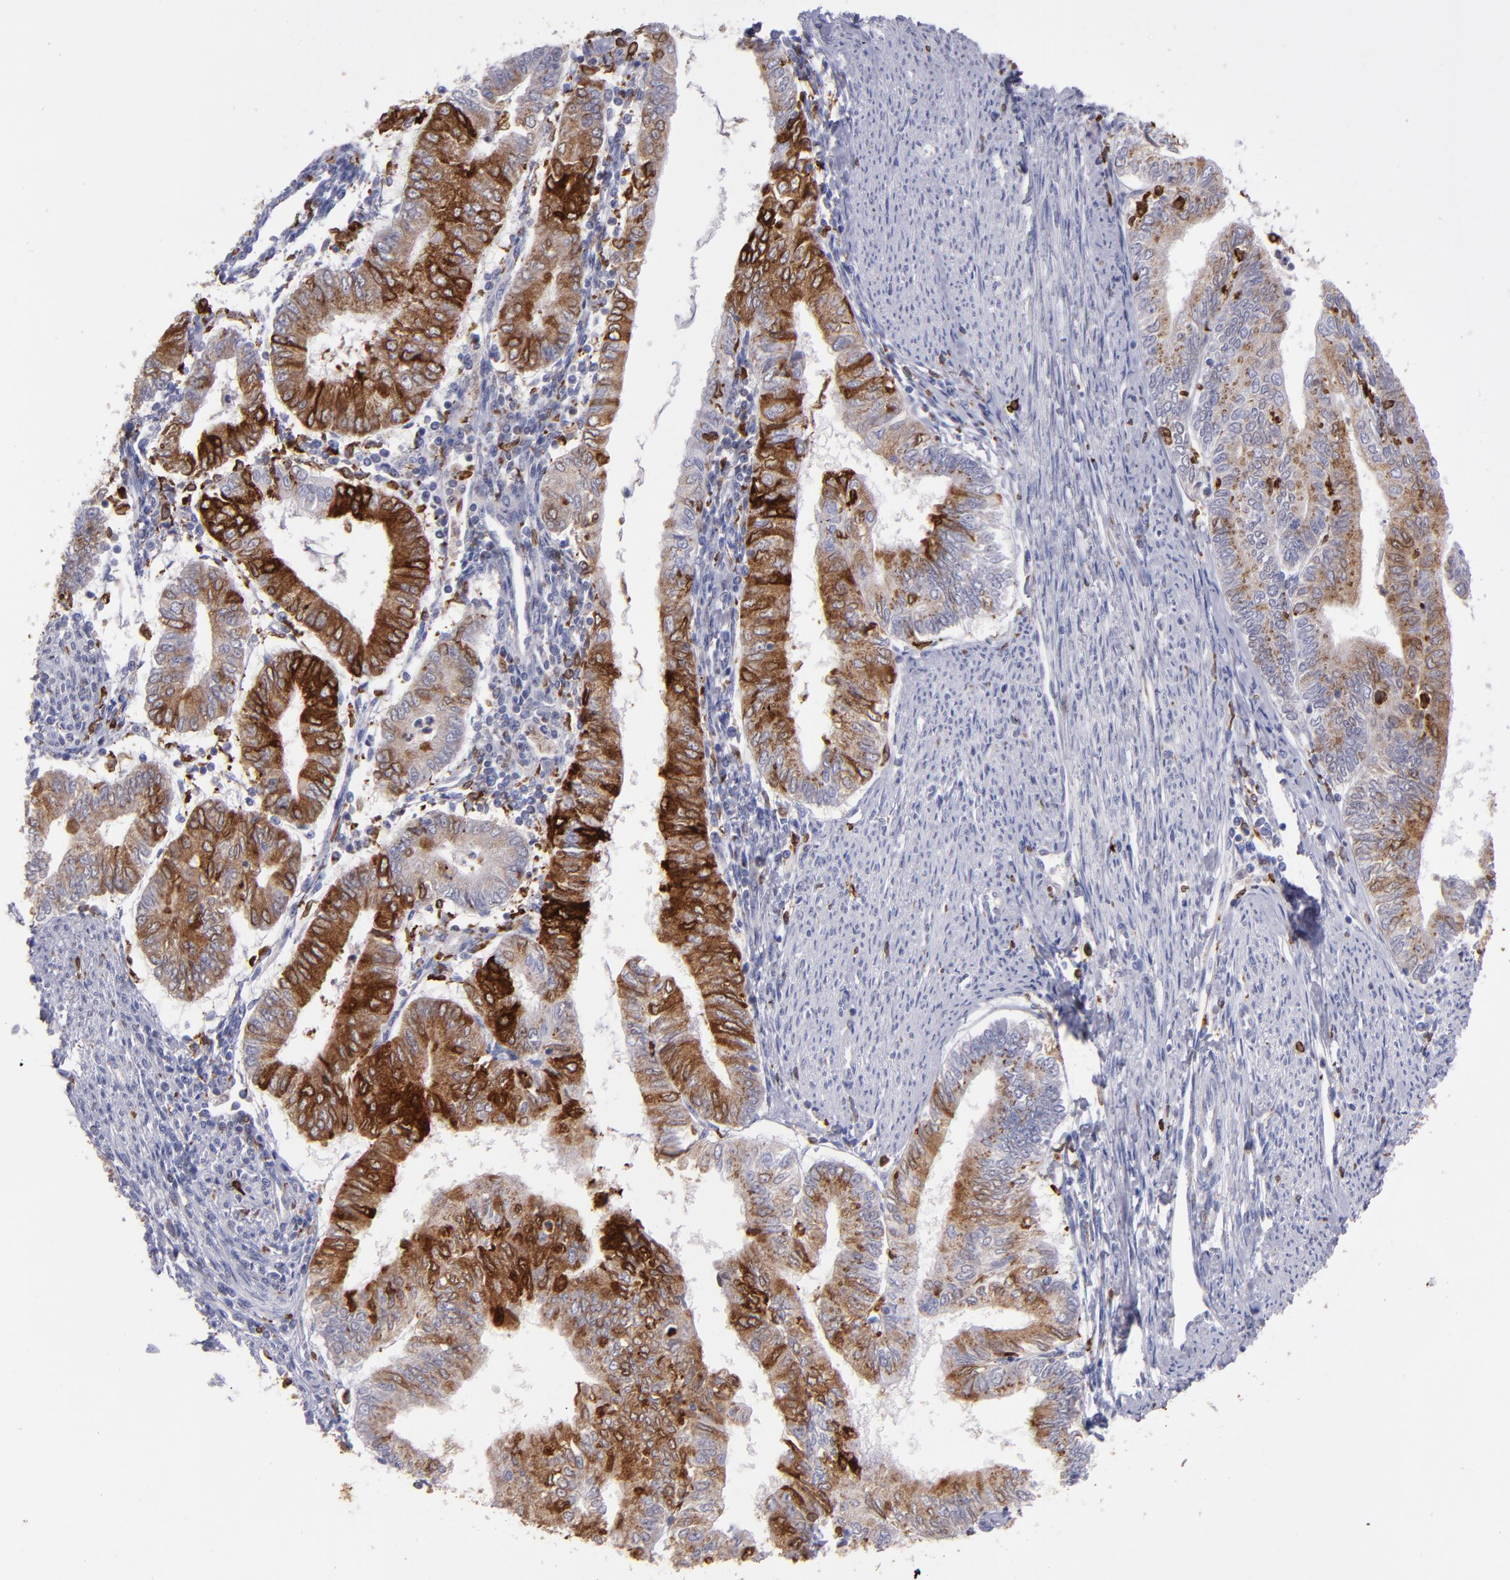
{"staining": {"intensity": "strong", "quantity": ">75%", "location": "cytoplasmic/membranous"}, "tissue": "endometrial cancer", "cell_type": "Tumor cells", "image_type": "cancer", "snomed": [{"axis": "morphology", "description": "Adenocarcinoma, NOS"}, {"axis": "topography", "description": "Endometrium"}], "caption": "A photomicrograph of human endometrial cancer stained for a protein displays strong cytoplasmic/membranous brown staining in tumor cells. (DAB (3,3'-diaminobenzidine) = brown stain, brightfield microscopy at high magnification).", "gene": "PTGS1", "patient": {"sex": "female", "age": 66}}